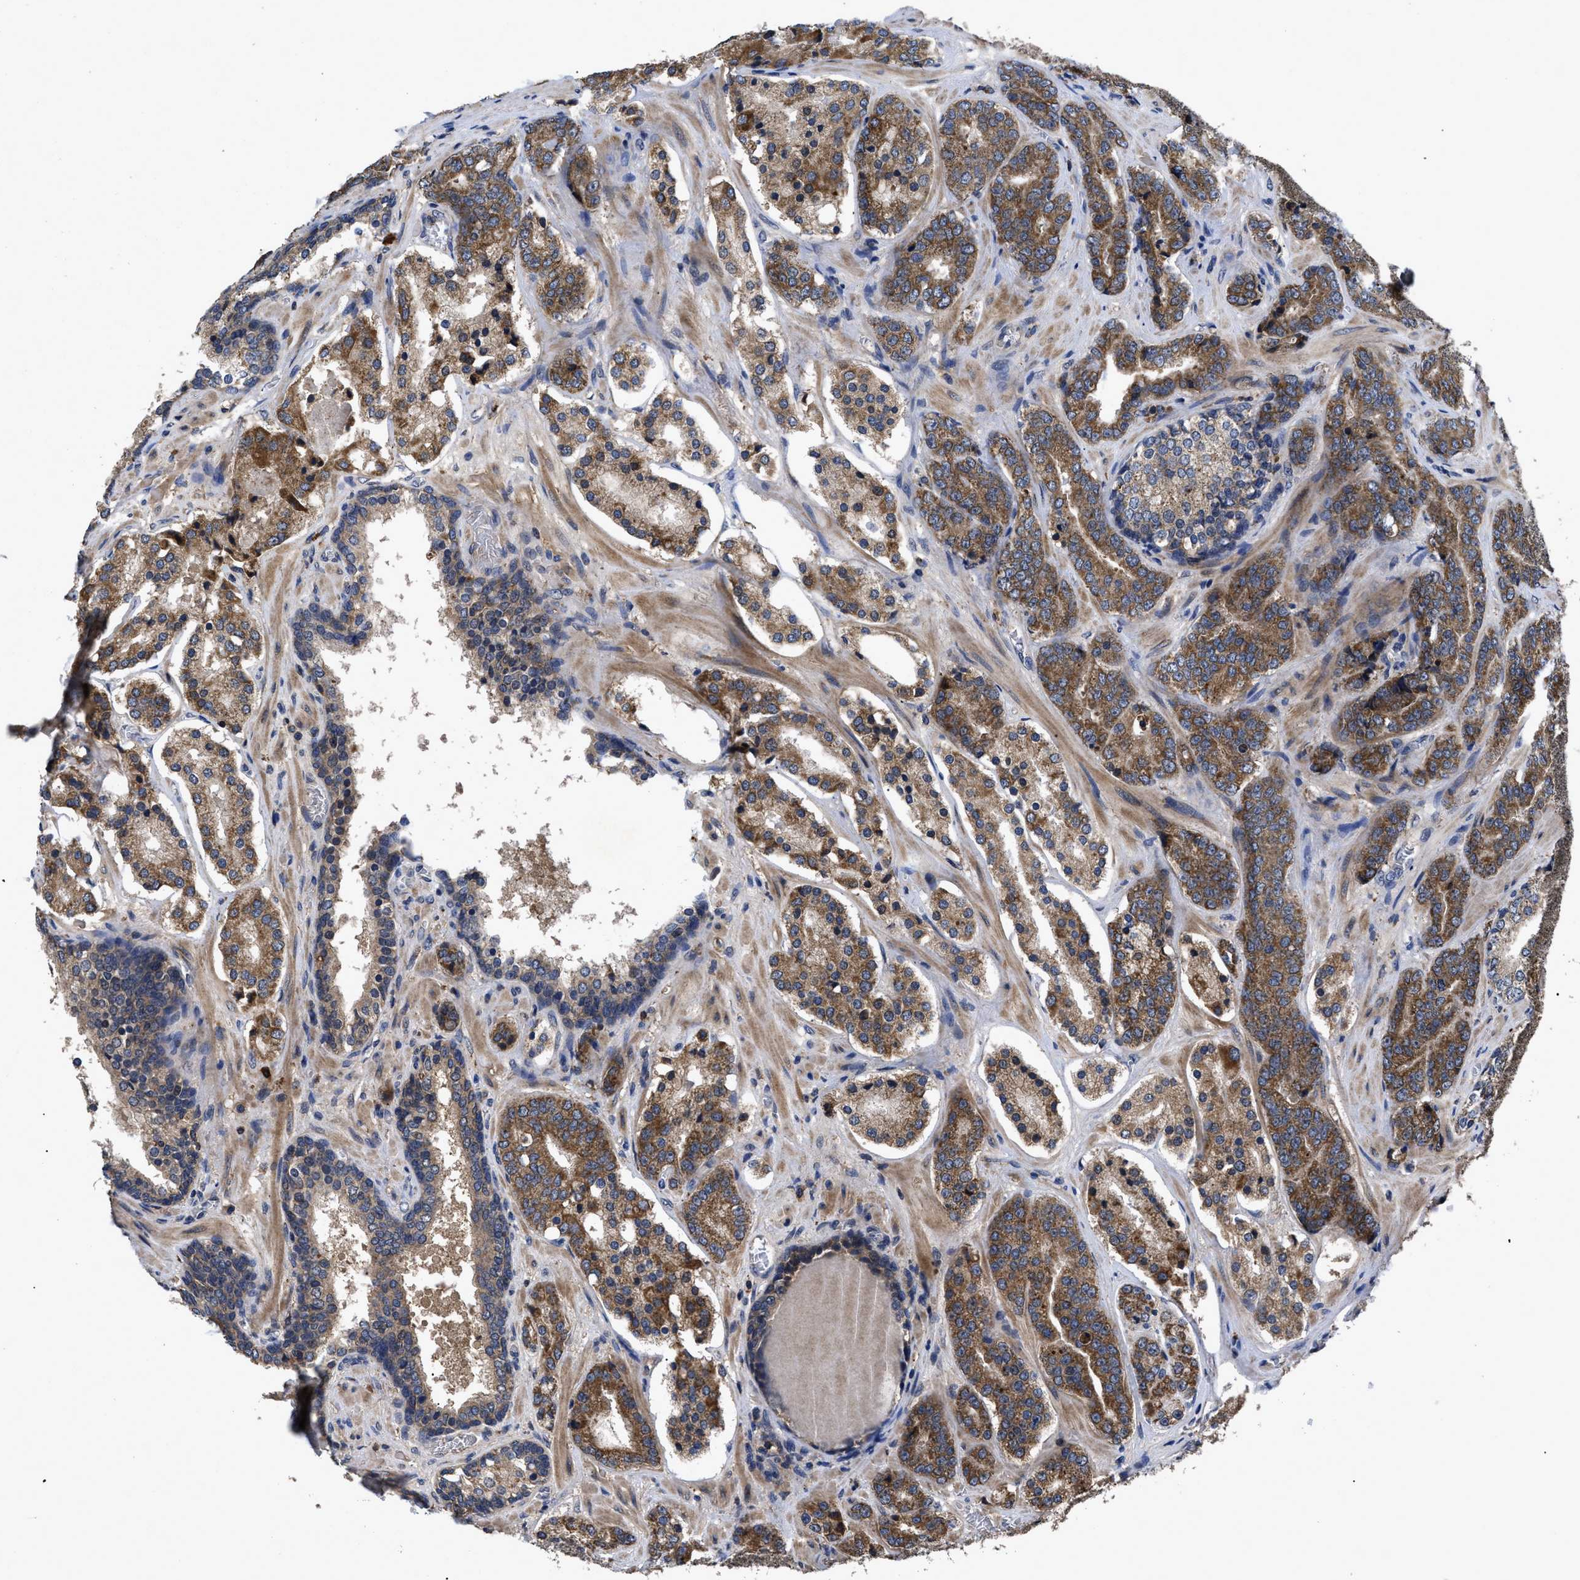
{"staining": {"intensity": "moderate", "quantity": ">75%", "location": "cytoplasmic/membranous"}, "tissue": "prostate cancer", "cell_type": "Tumor cells", "image_type": "cancer", "snomed": [{"axis": "morphology", "description": "Adenocarcinoma, High grade"}, {"axis": "topography", "description": "Prostate"}], "caption": "Tumor cells reveal moderate cytoplasmic/membranous staining in approximately >75% of cells in prostate adenocarcinoma (high-grade).", "gene": "LRRC3", "patient": {"sex": "male", "age": 60}}